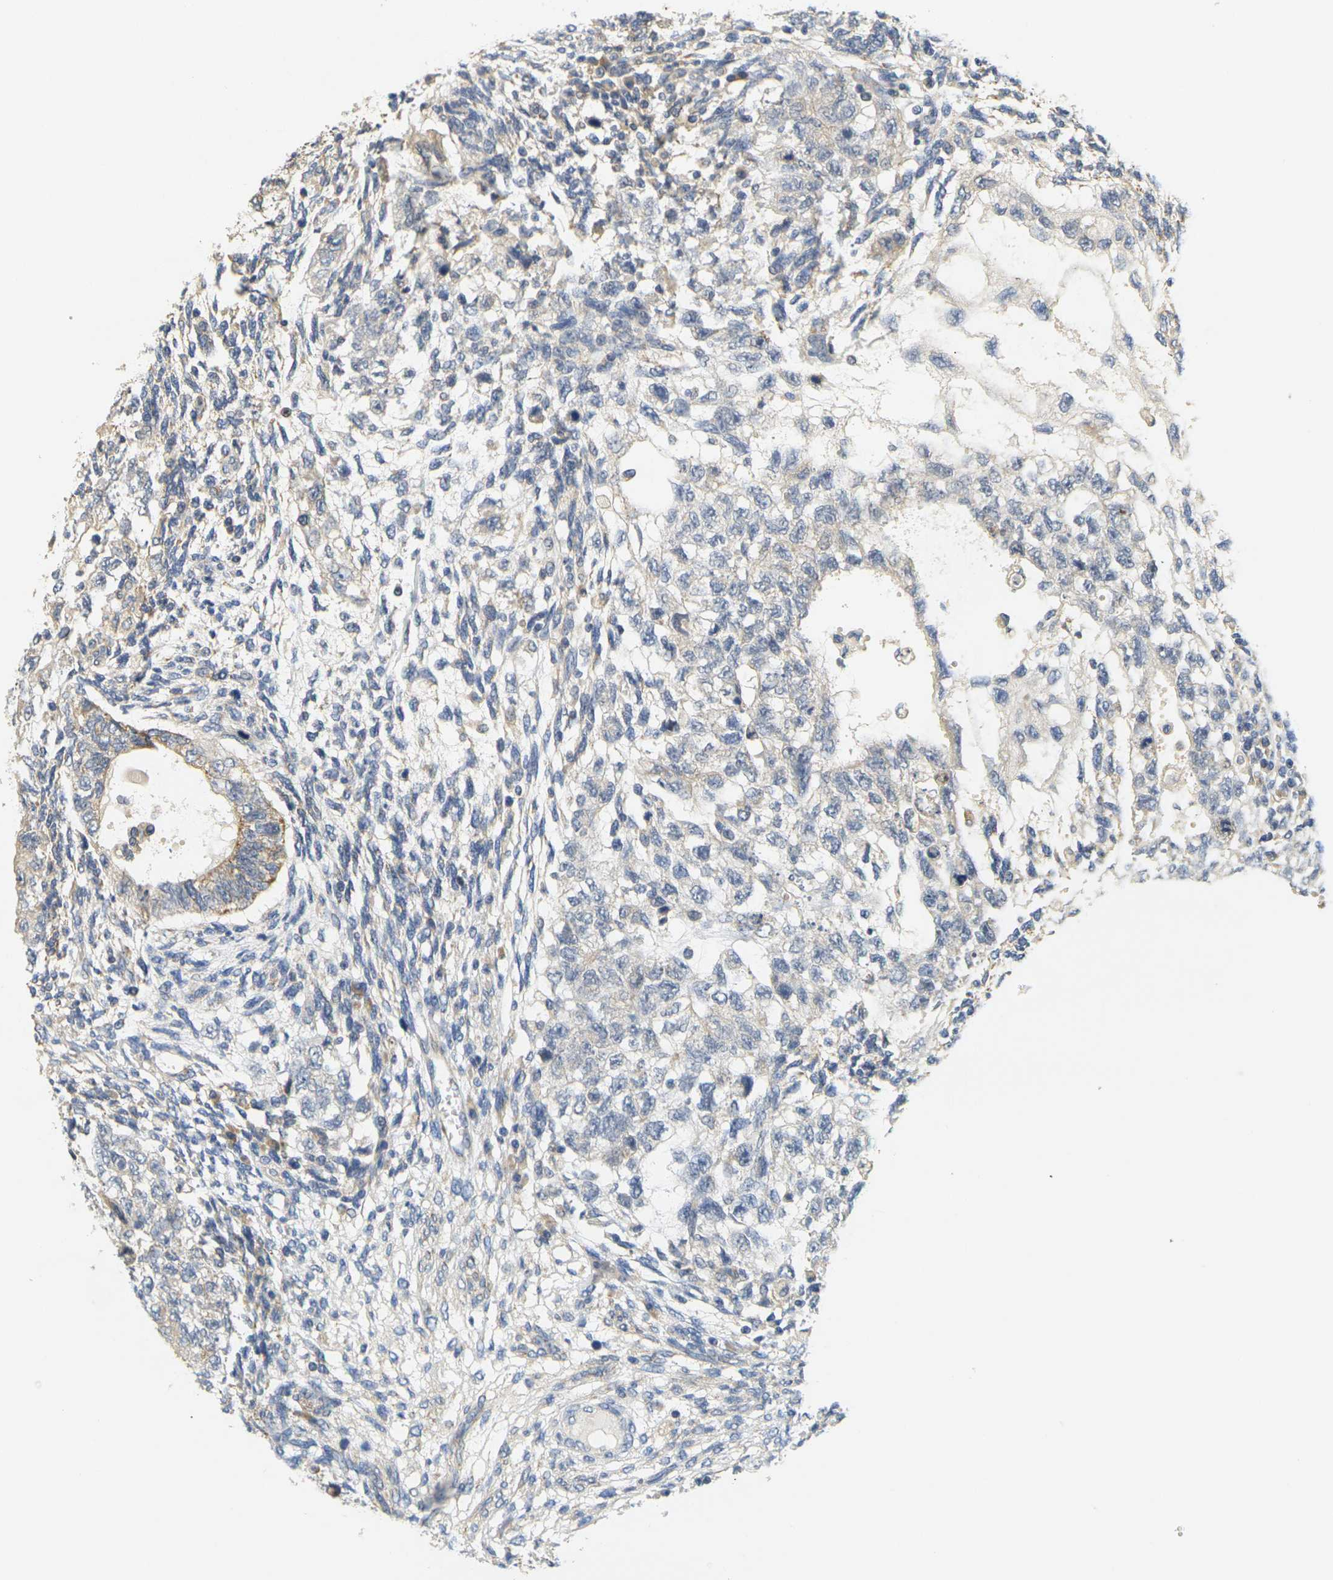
{"staining": {"intensity": "weak", "quantity": "<25%", "location": "cytoplasmic/membranous"}, "tissue": "testis cancer", "cell_type": "Tumor cells", "image_type": "cancer", "snomed": [{"axis": "morphology", "description": "Normal tissue, NOS"}, {"axis": "morphology", "description": "Carcinoma, Embryonal, NOS"}, {"axis": "topography", "description": "Testis"}], "caption": "IHC photomicrograph of embryonal carcinoma (testis) stained for a protein (brown), which exhibits no positivity in tumor cells. The staining was performed using DAB (3,3'-diaminobenzidine) to visualize the protein expression in brown, while the nuclei were stained in blue with hematoxylin (Magnification: 20x).", "gene": "GDAP1", "patient": {"sex": "male", "age": 36}}